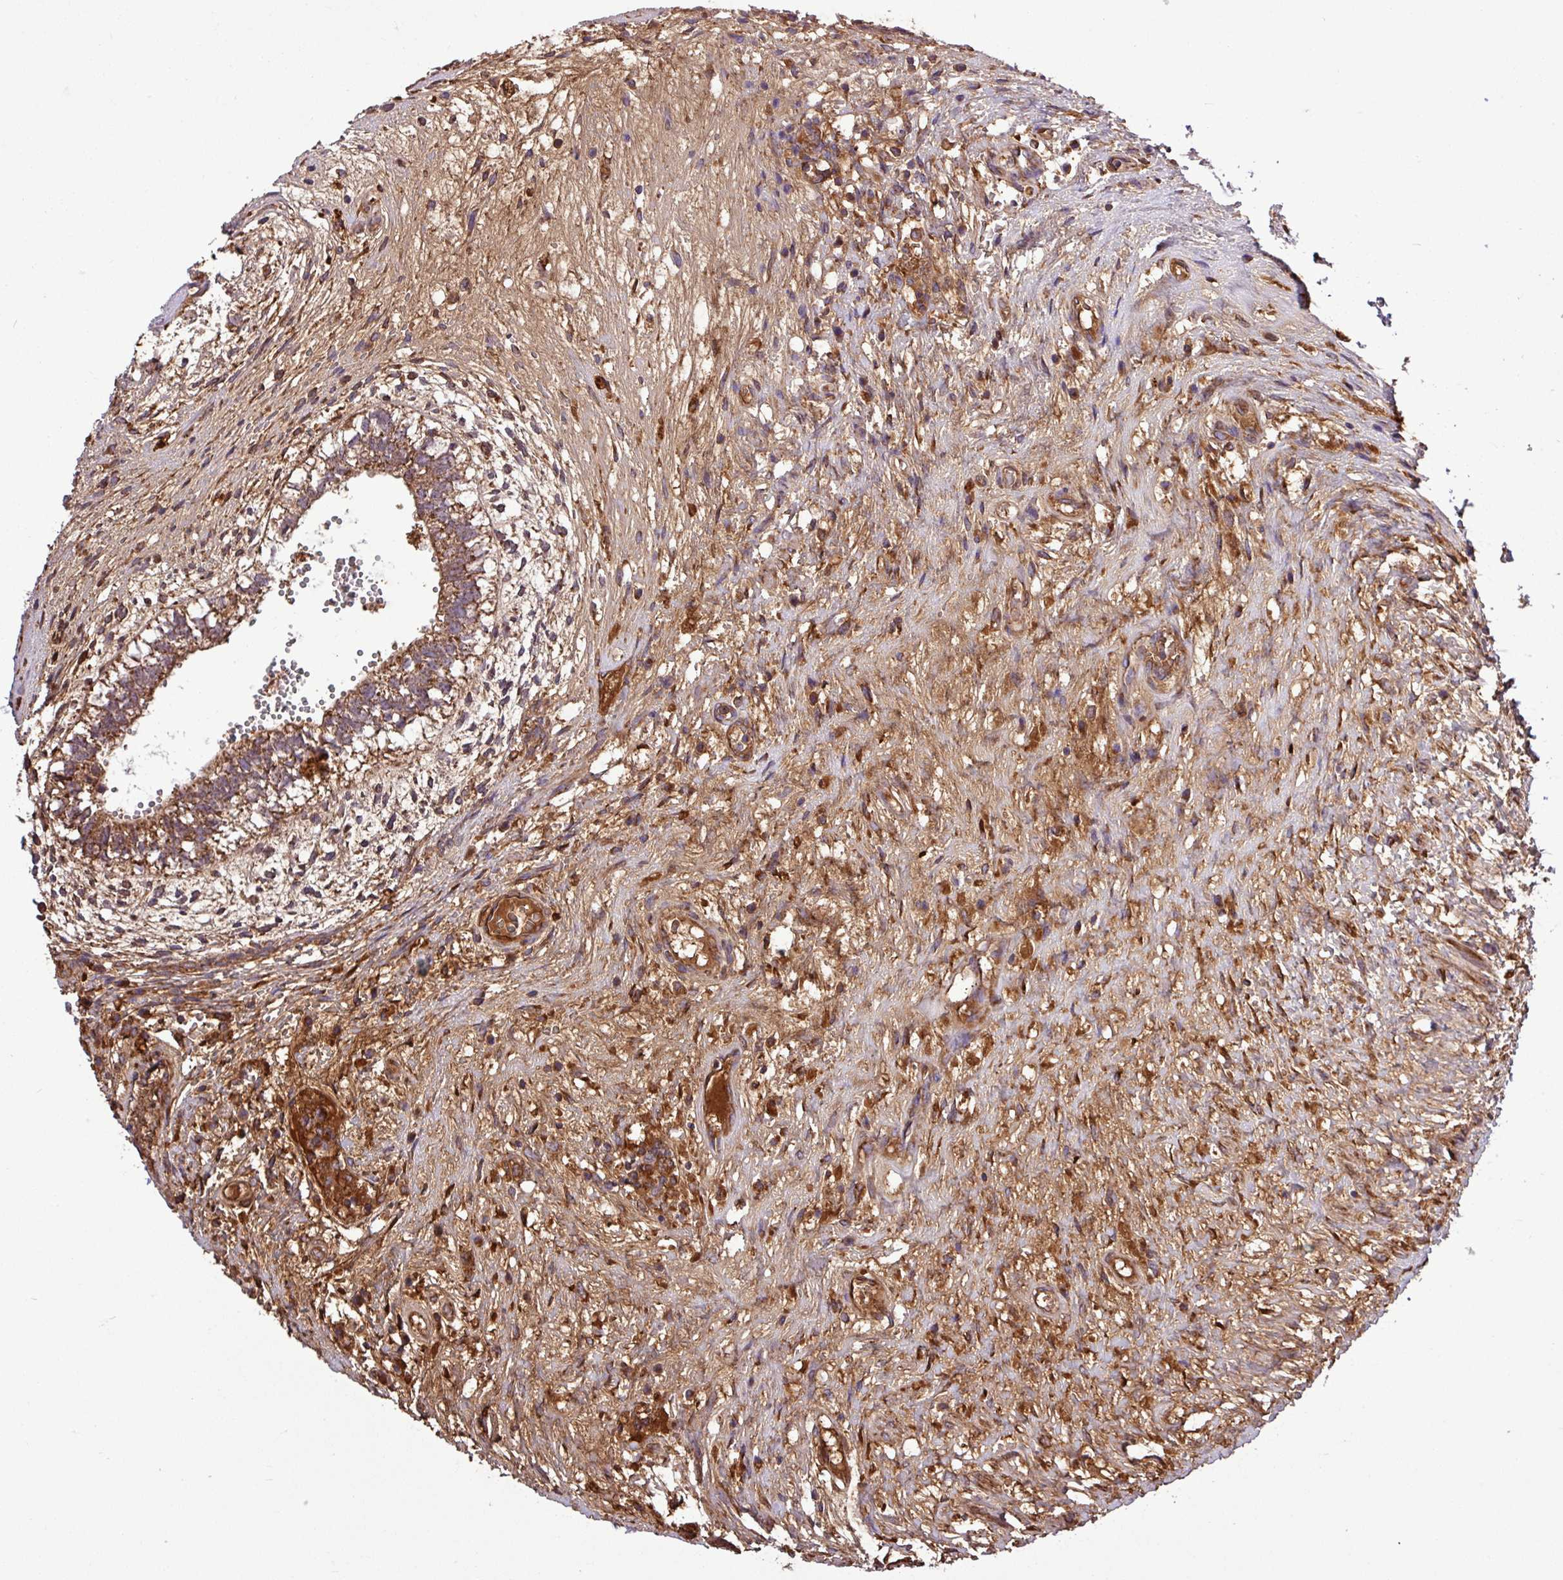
{"staining": {"intensity": "moderate", "quantity": ">75%", "location": "cytoplasmic/membranous"}, "tissue": "testis cancer", "cell_type": "Tumor cells", "image_type": "cancer", "snomed": [{"axis": "morphology", "description": "Carcinoma, Embryonal, NOS"}, {"axis": "topography", "description": "Testis"}], "caption": "Approximately >75% of tumor cells in human testis cancer reveal moderate cytoplasmic/membranous protein positivity as visualized by brown immunohistochemical staining.", "gene": "CWH43", "patient": {"sex": "male", "age": 26}}